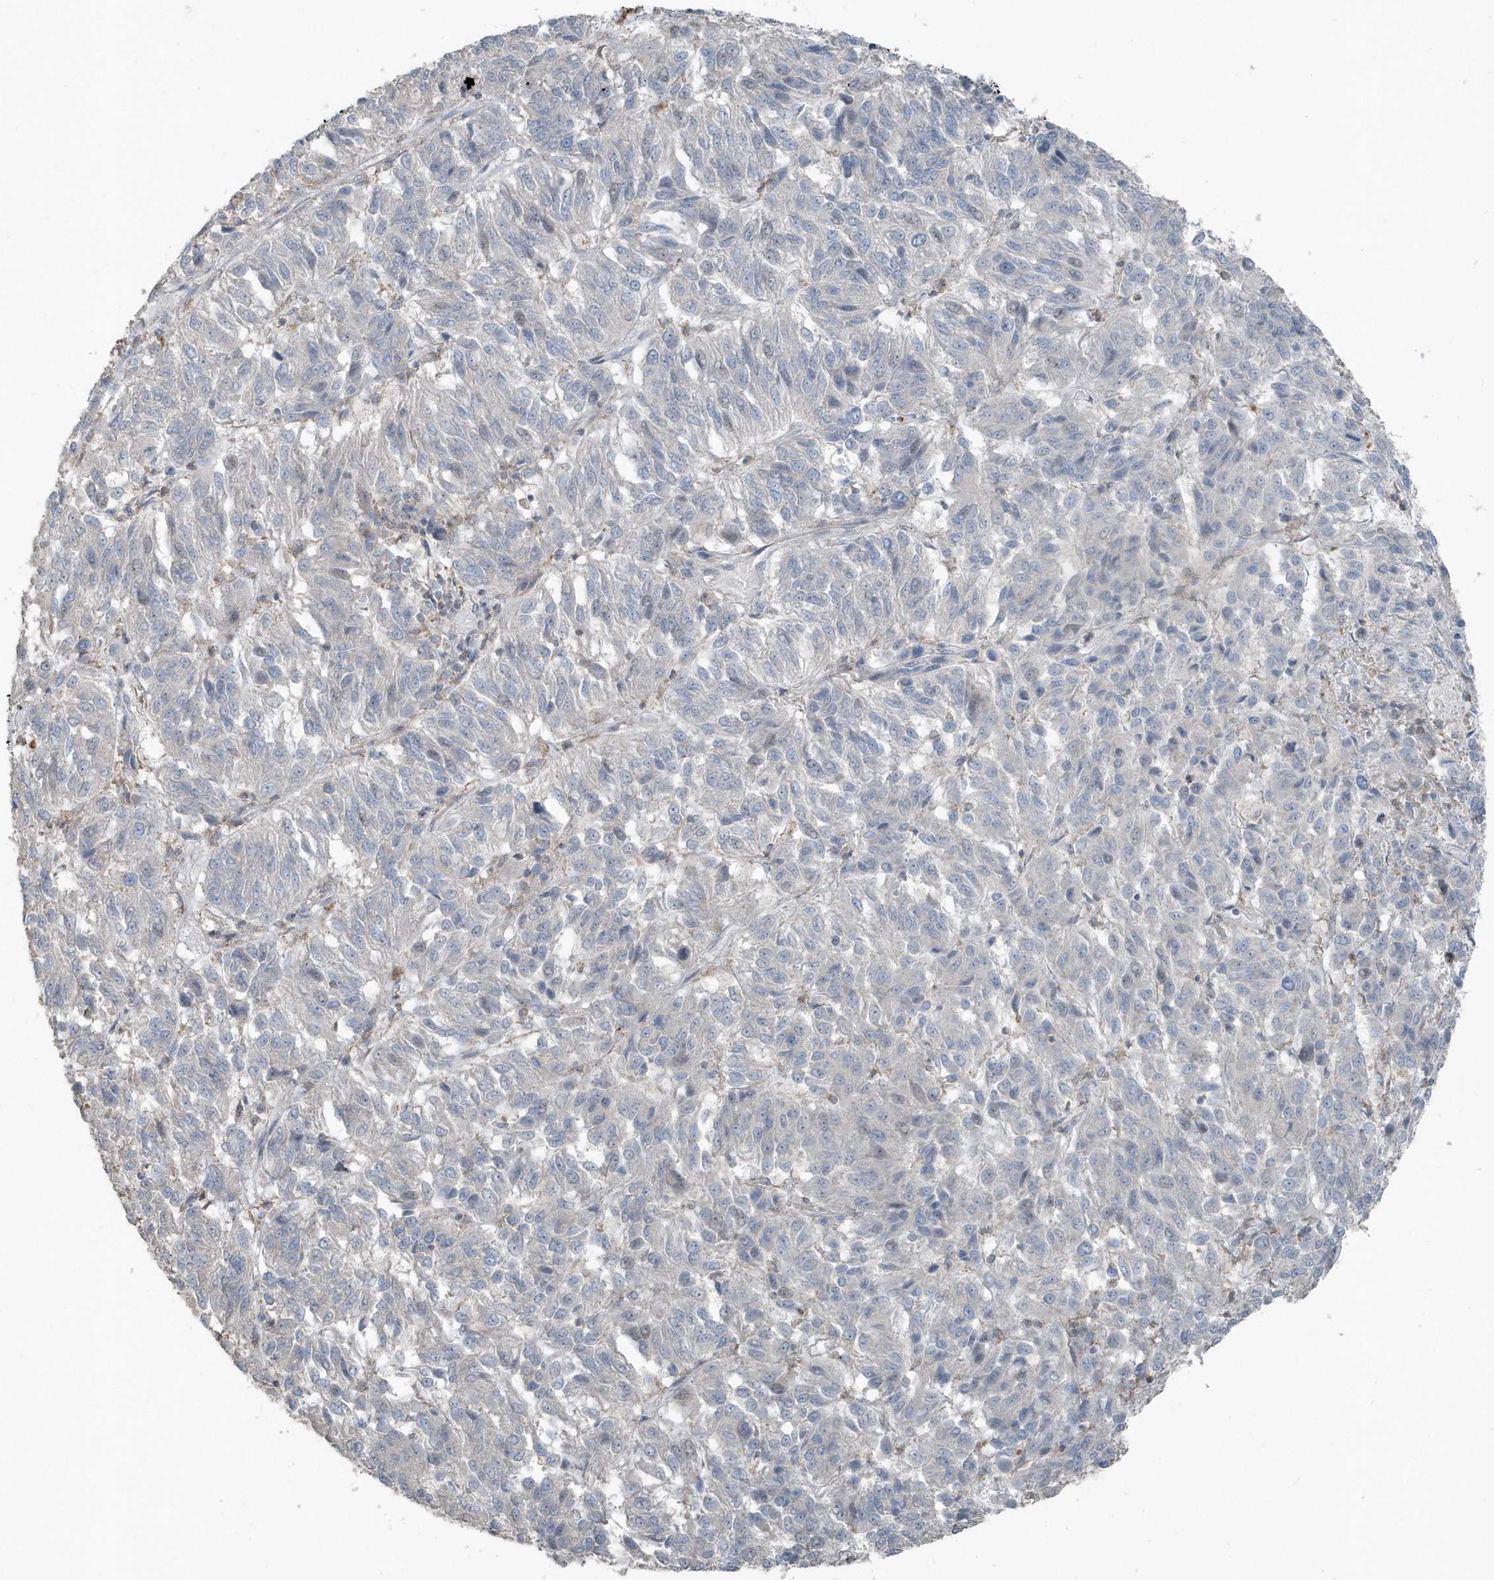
{"staining": {"intensity": "negative", "quantity": "none", "location": "none"}, "tissue": "melanoma", "cell_type": "Tumor cells", "image_type": "cancer", "snomed": [{"axis": "morphology", "description": "Malignant melanoma, Metastatic site"}, {"axis": "topography", "description": "Lung"}], "caption": "High power microscopy micrograph of an immunohistochemistry (IHC) histopathology image of malignant melanoma (metastatic site), revealing no significant expression in tumor cells.", "gene": "ACTC1", "patient": {"sex": "male", "age": 64}}